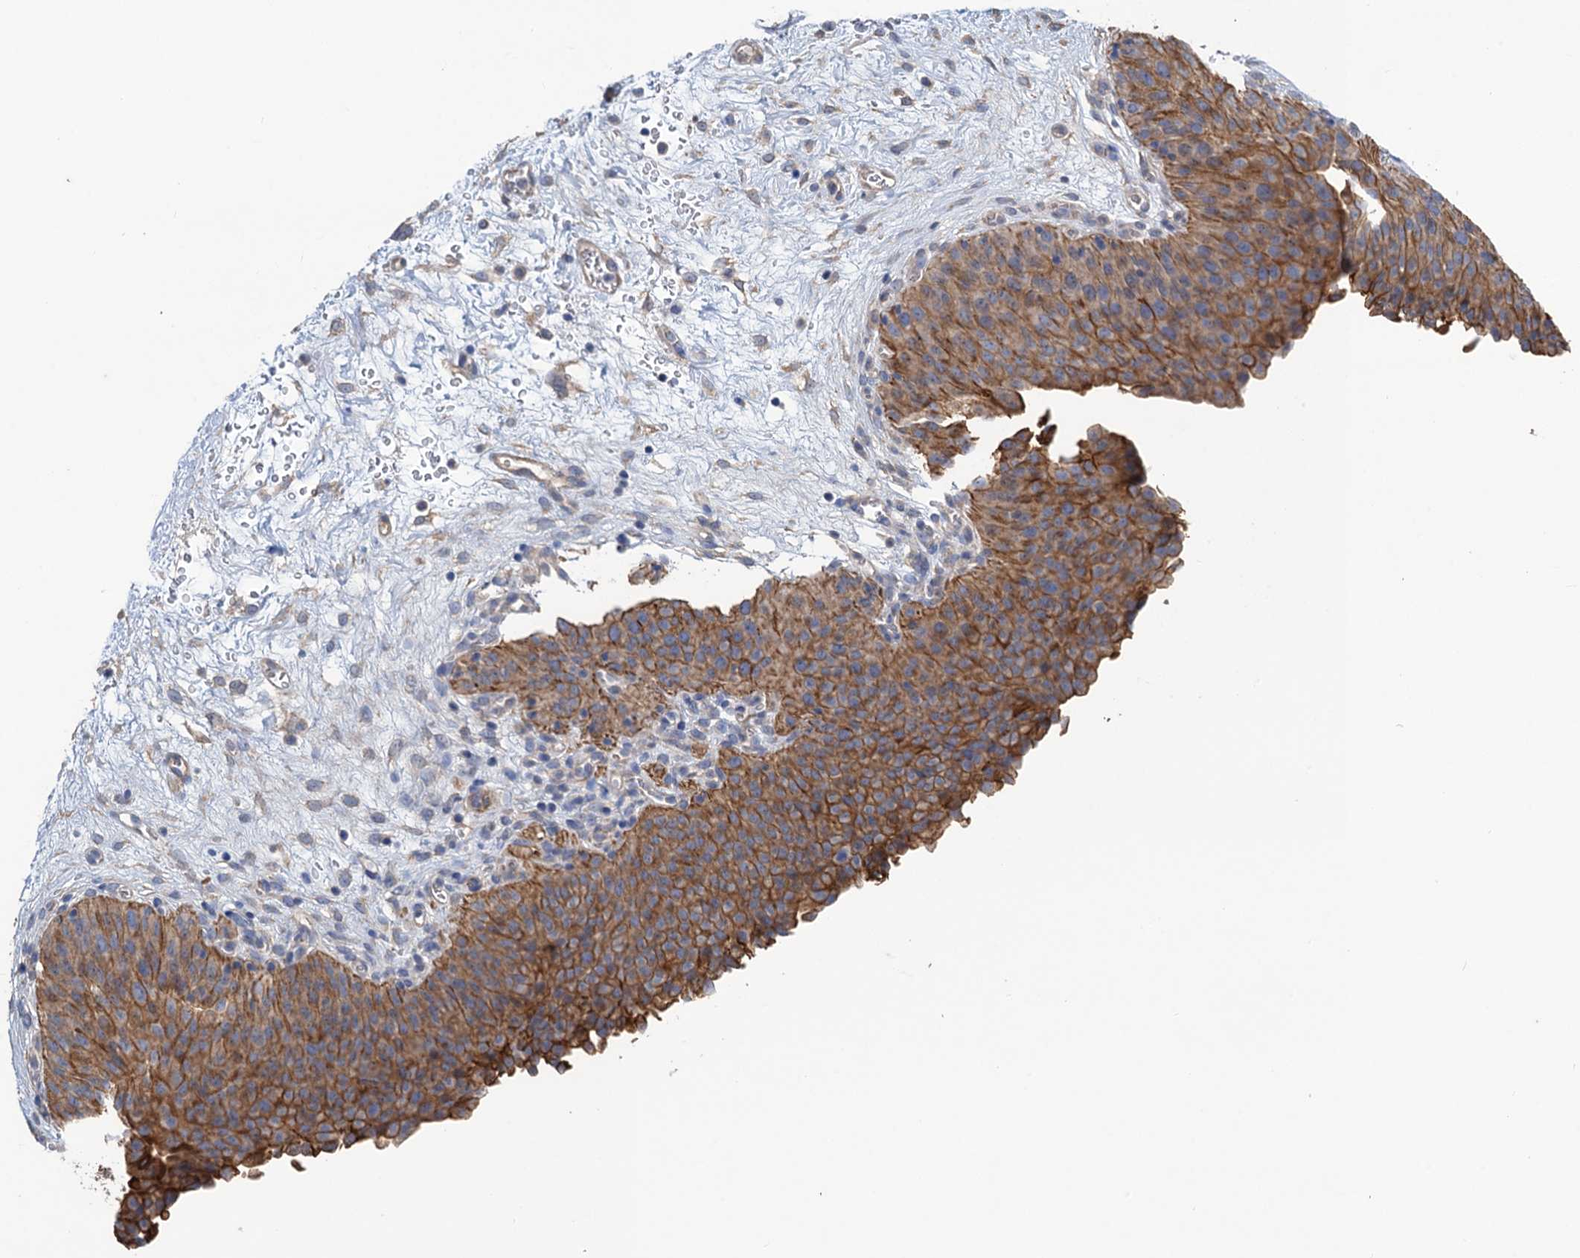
{"staining": {"intensity": "moderate", "quantity": ">75%", "location": "cytoplasmic/membranous"}, "tissue": "urinary bladder", "cell_type": "Urothelial cells", "image_type": "normal", "snomed": [{"axis": "morphology", "description": "Normal tissue, NOS"}, {"axis": "morphology", "description": "Dysplasia, NOS"}, {"axis": "topography", "description": "Urinary bladder"}], "caption": "The image exhibits staining of normal urinary bladder, revealing moderate cytoplasmic/membranous protein positivity (brown color) within urothelial cells.", "gene": "SMCO3", "patient": {"sex": "male", "age": 35}}